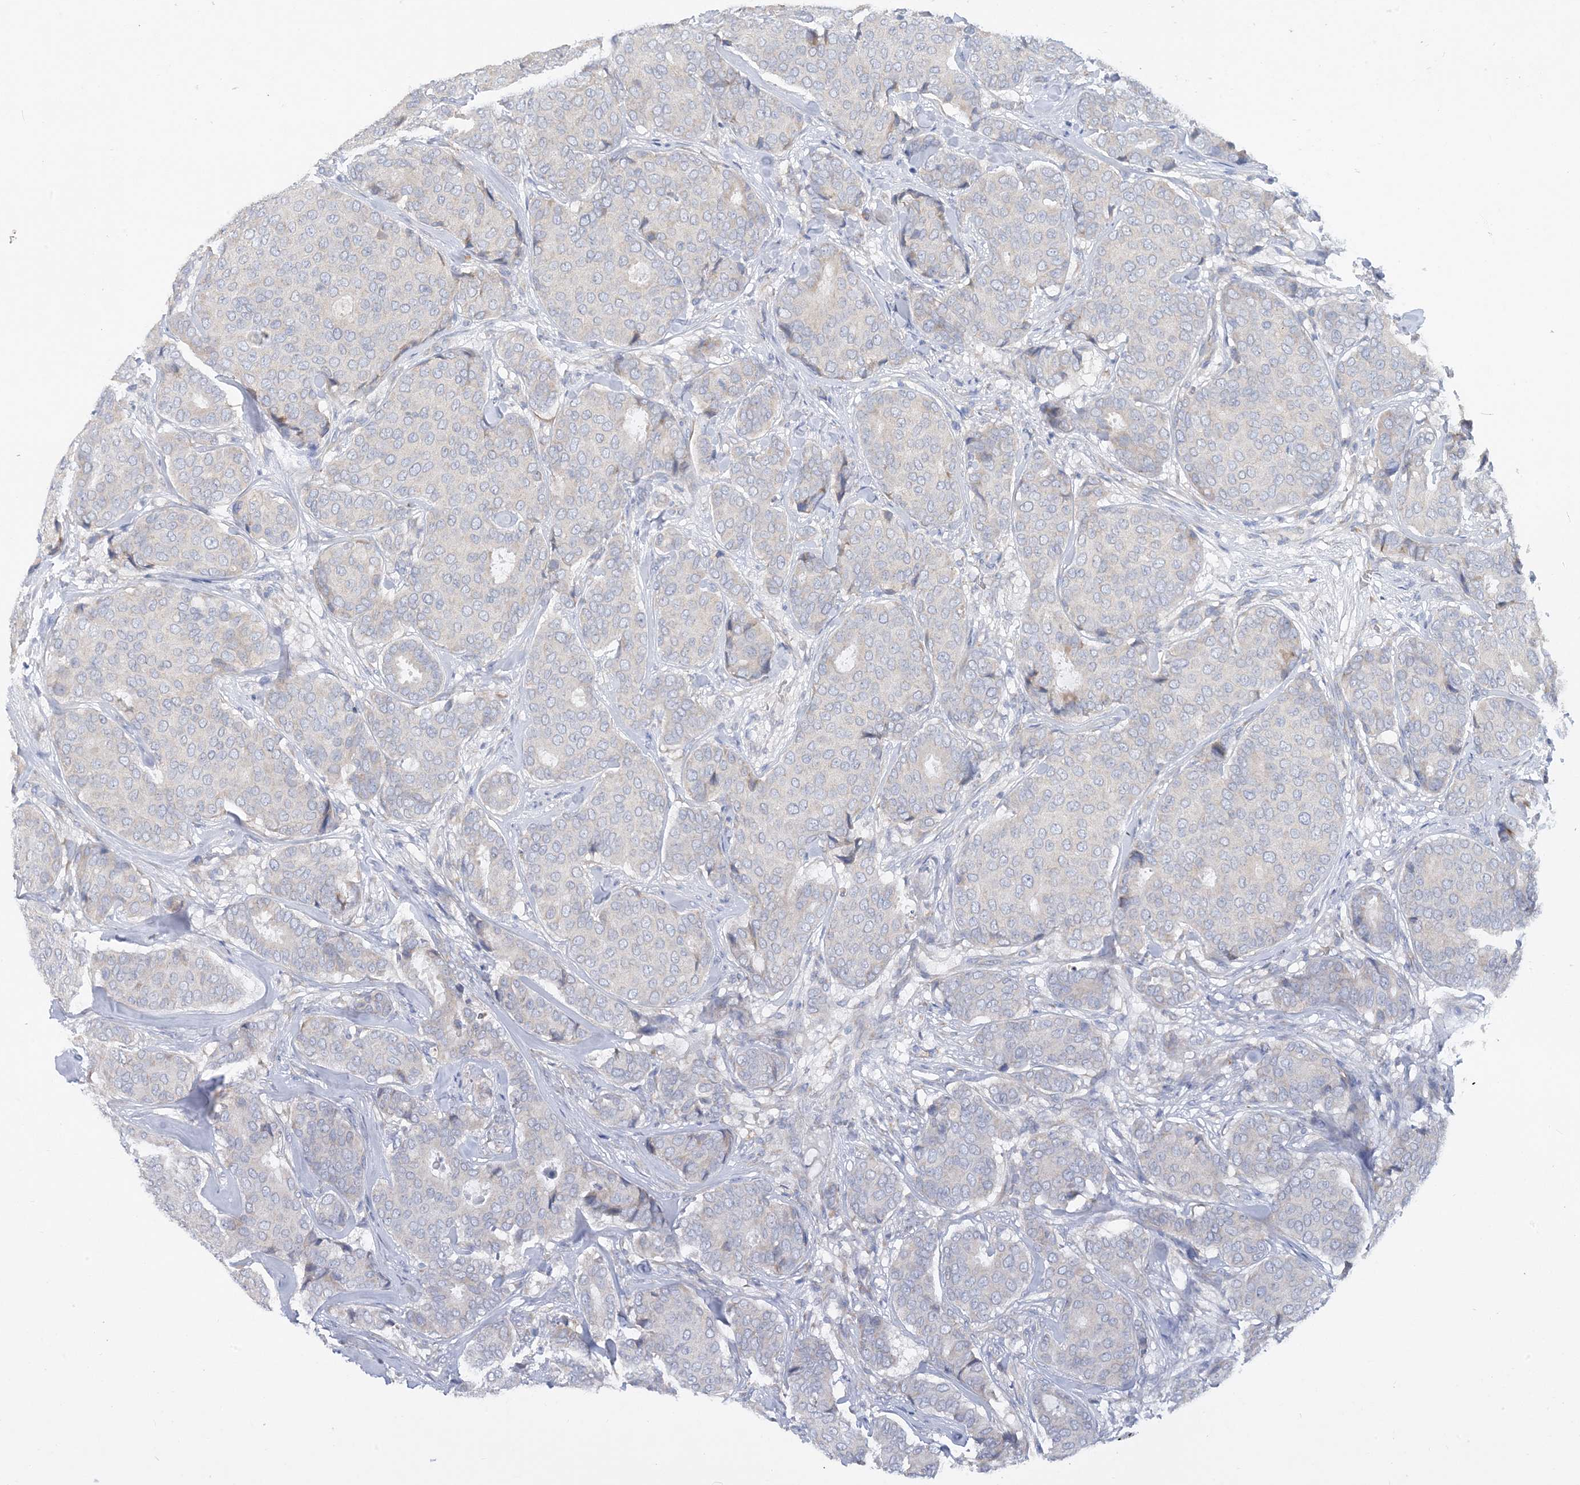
{"staining": {"intensity": "negative", "quantity": "none", "location": "none"}, "tissue": "breast cancer", "cell_type": "Tumor cells", "image_type": "cancer", "snomed": [{"axis": "morphology", "description": "Duct carcinoma"}, {"axis": "topography", "description": "Breast"}], "caption": "Immunohistochemistry of invasive ductal carcinoma (breast) exhibits no staining in tumor cells.", "gene": "ZCCHC18", "patient": {"sex": "female", "age": 75}}